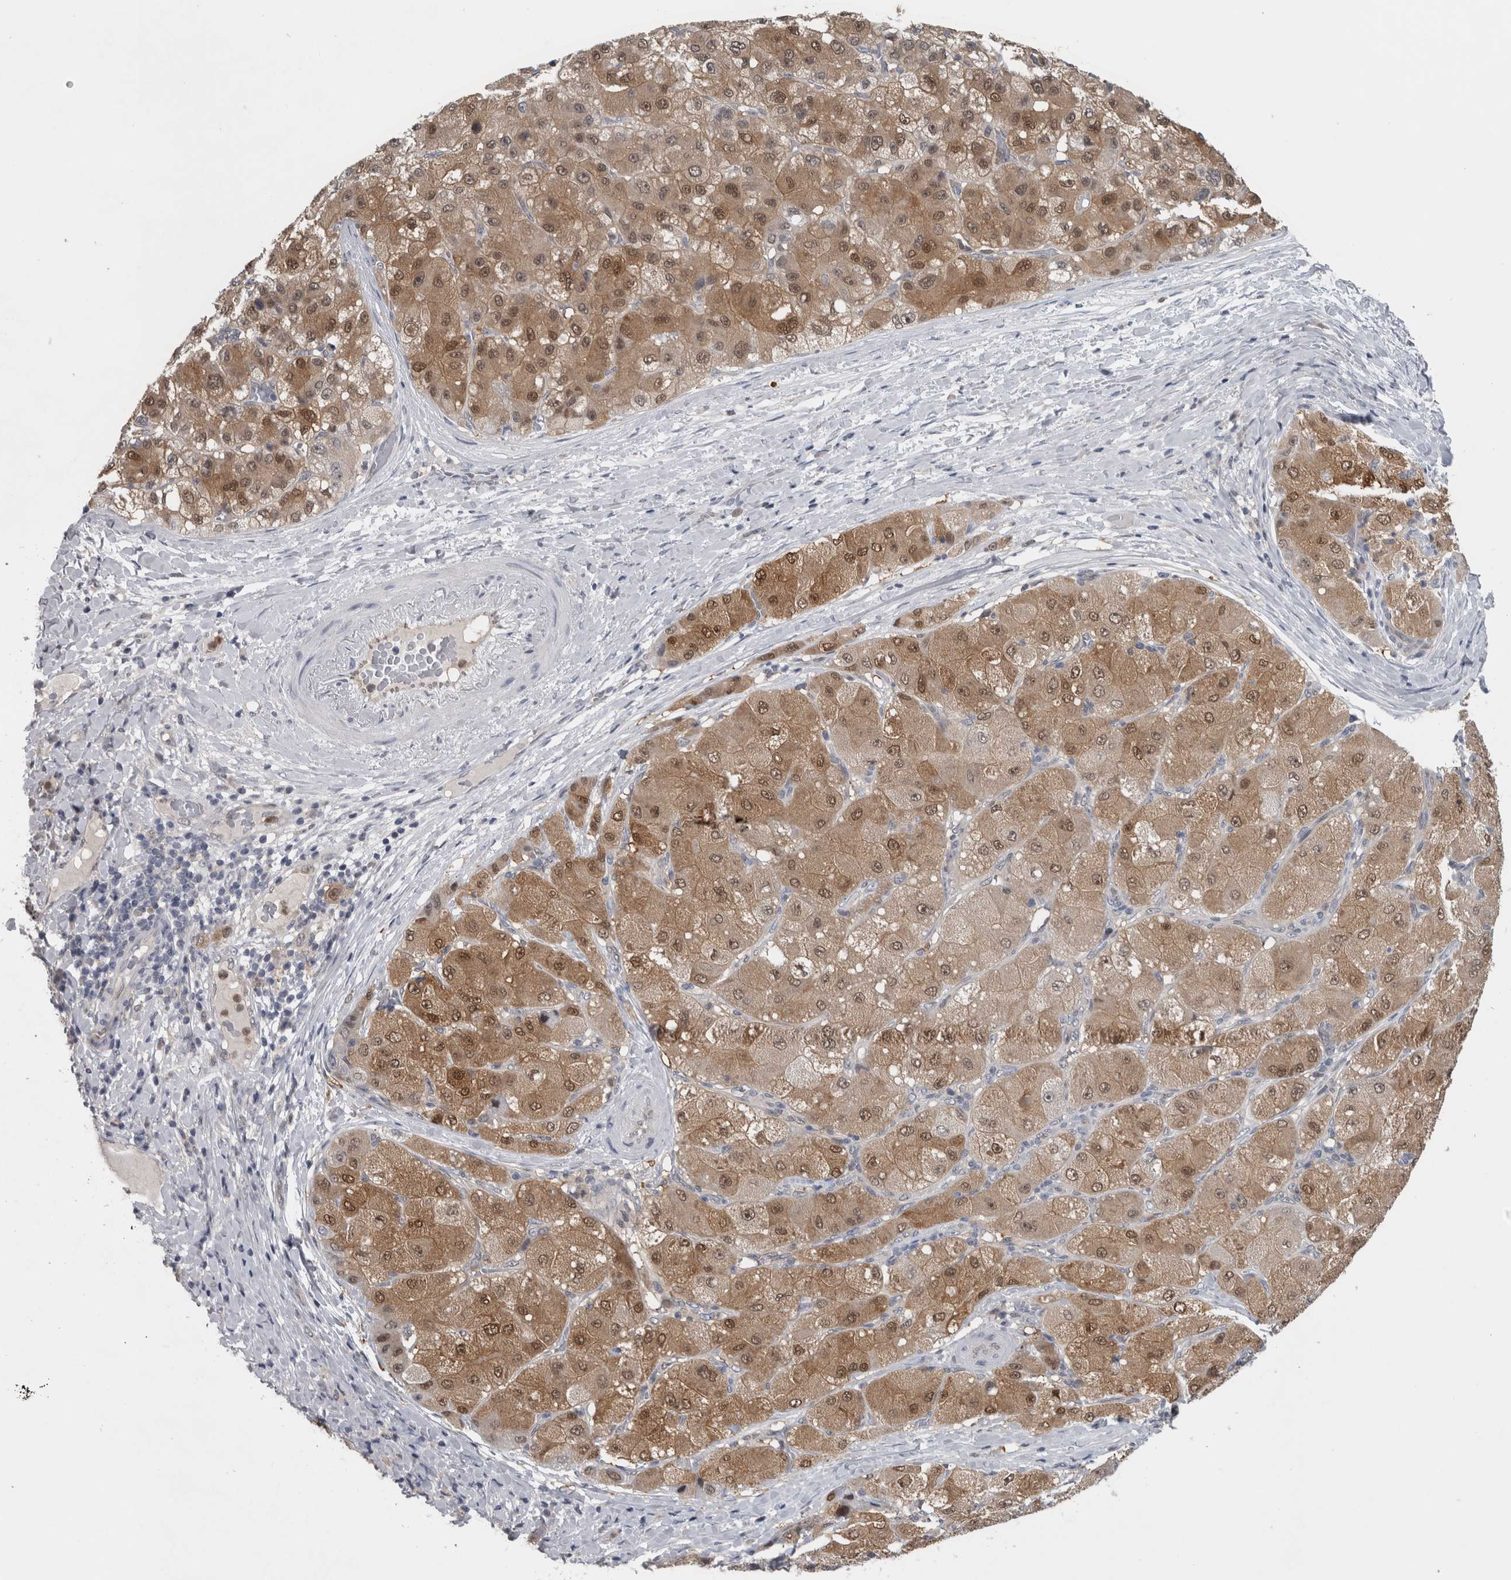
{"staining": {"intensity": "moderate", "quantity": ">75%", "location": "cytoplasmic/membranous,nuclear"}, "tissue": "liver cancer", "cell_type": "Tumor cells", "image_type": "cancer", "snomed": [{"axis": "morphology", "description": "Carcinoma, Hepatocellular, NOS"}, {"axis": "topography", "description": "Liver"}], "caption": "The immunohistochemical stain labels moderate cytoplasmic/membranous and nuclear staining in tumor cells of liver hepatocellular carcinoma tissue. (DAB = brown stain, brightfield microscopy at high magnification).", "gene": "NAPRT", "patient": {"sex": "male", "age": 80}}